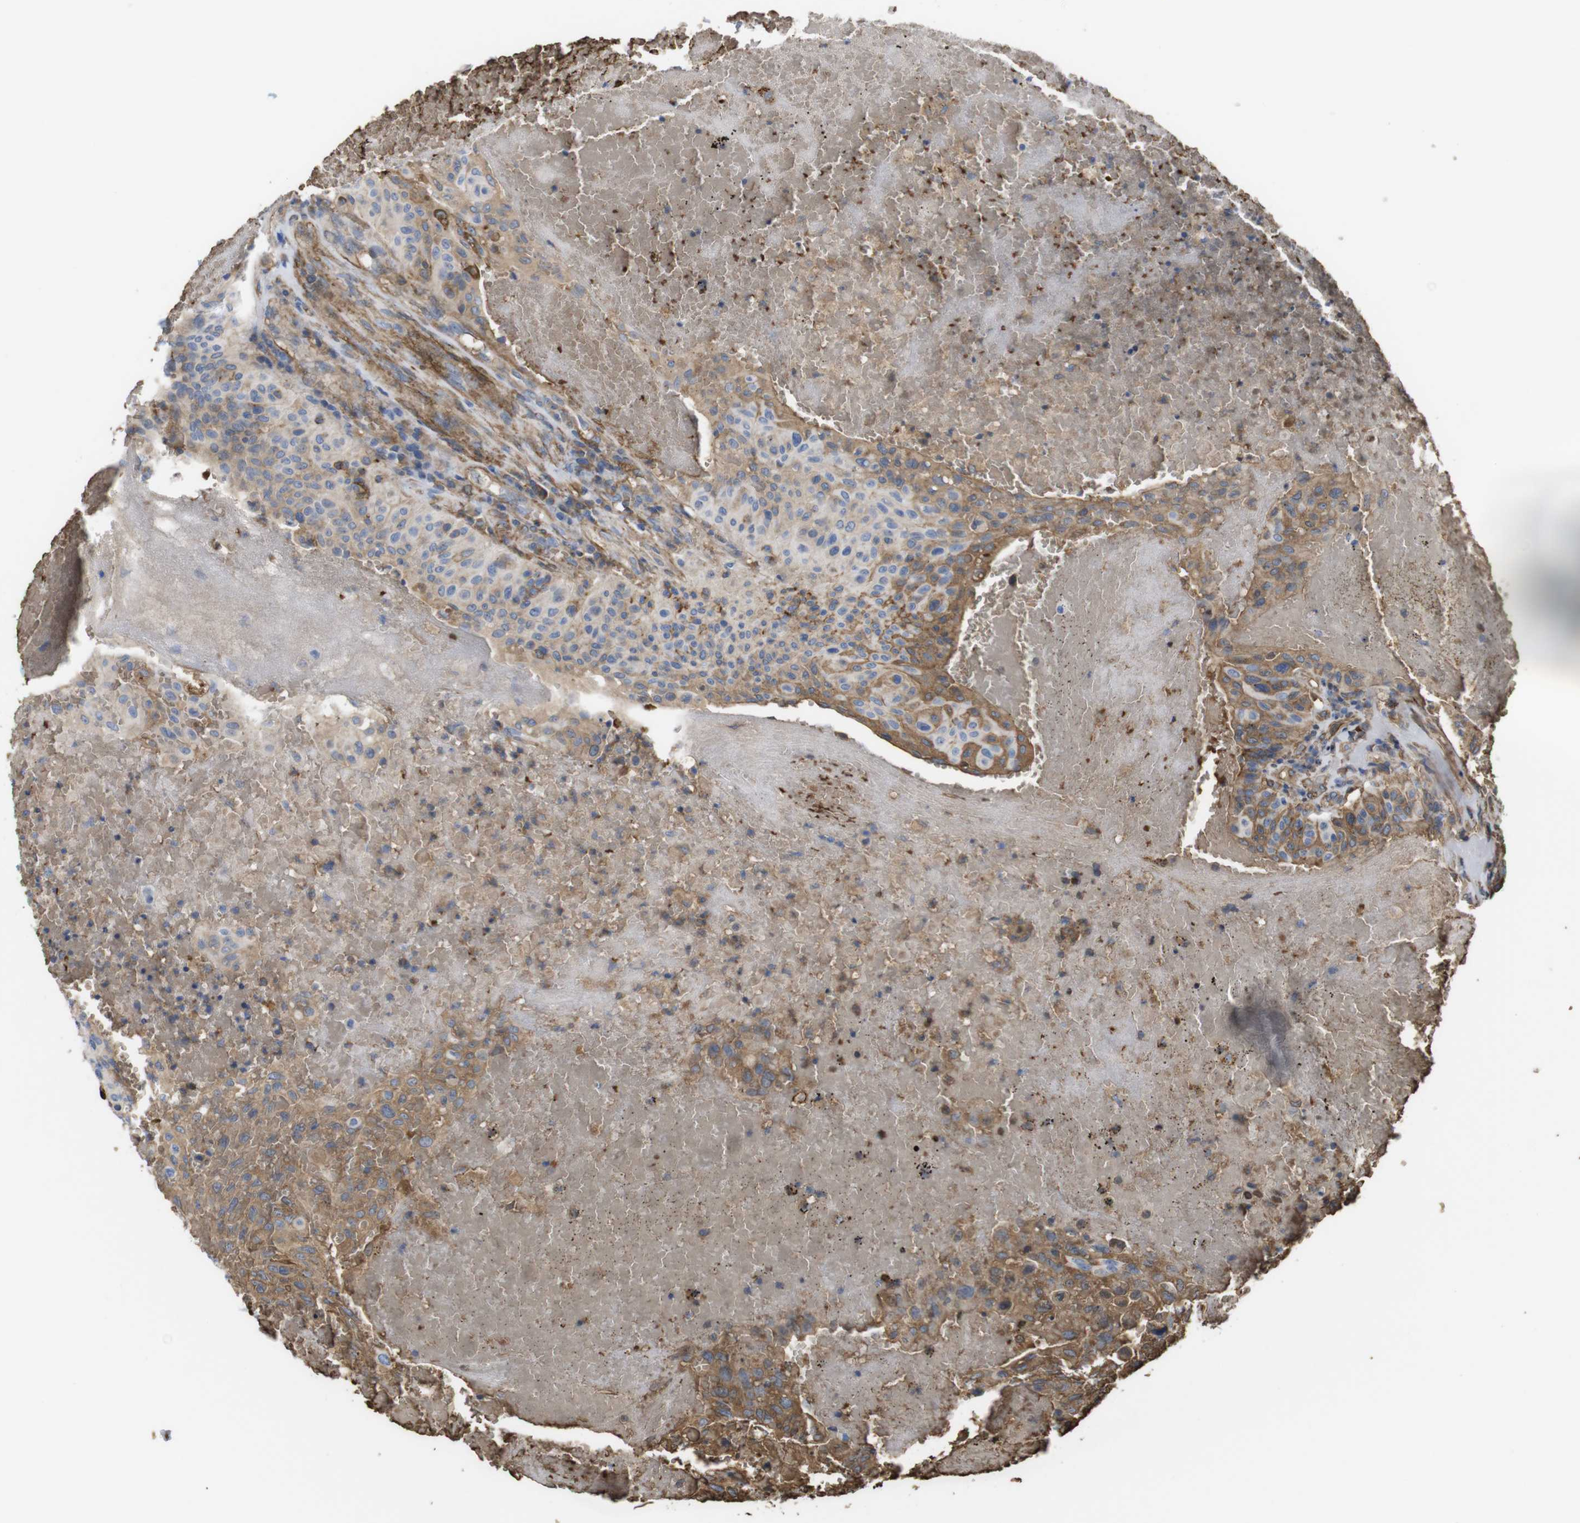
{"staining": {"intensity": "moderate", "quantity": "25%-75%", "location": "cytoplasmic/membranous"}, "tissue": "urothelial cancer", "cell_type": "Tumor cells", "image_type": "cancer", "snomed": [{"axis": "morphology", "description": "Urothelial carcinoma, High grade"}, {"axis": "topography", "description": "Urinary bladder"}], "caption": "An image of high-grade urothelial carcinoma stained for a protein demonstrates moderate cytoplasmic/membranous brown staining in tumor cells. The staining is performed using DAB (3,3'-diaminobenzidine) brown chromogen to label protein expression. The nuclei are counter-stained blue using hematoxylin.", "gene": "CYBRD1", "patient": {"sex": "male", "age": 66}}